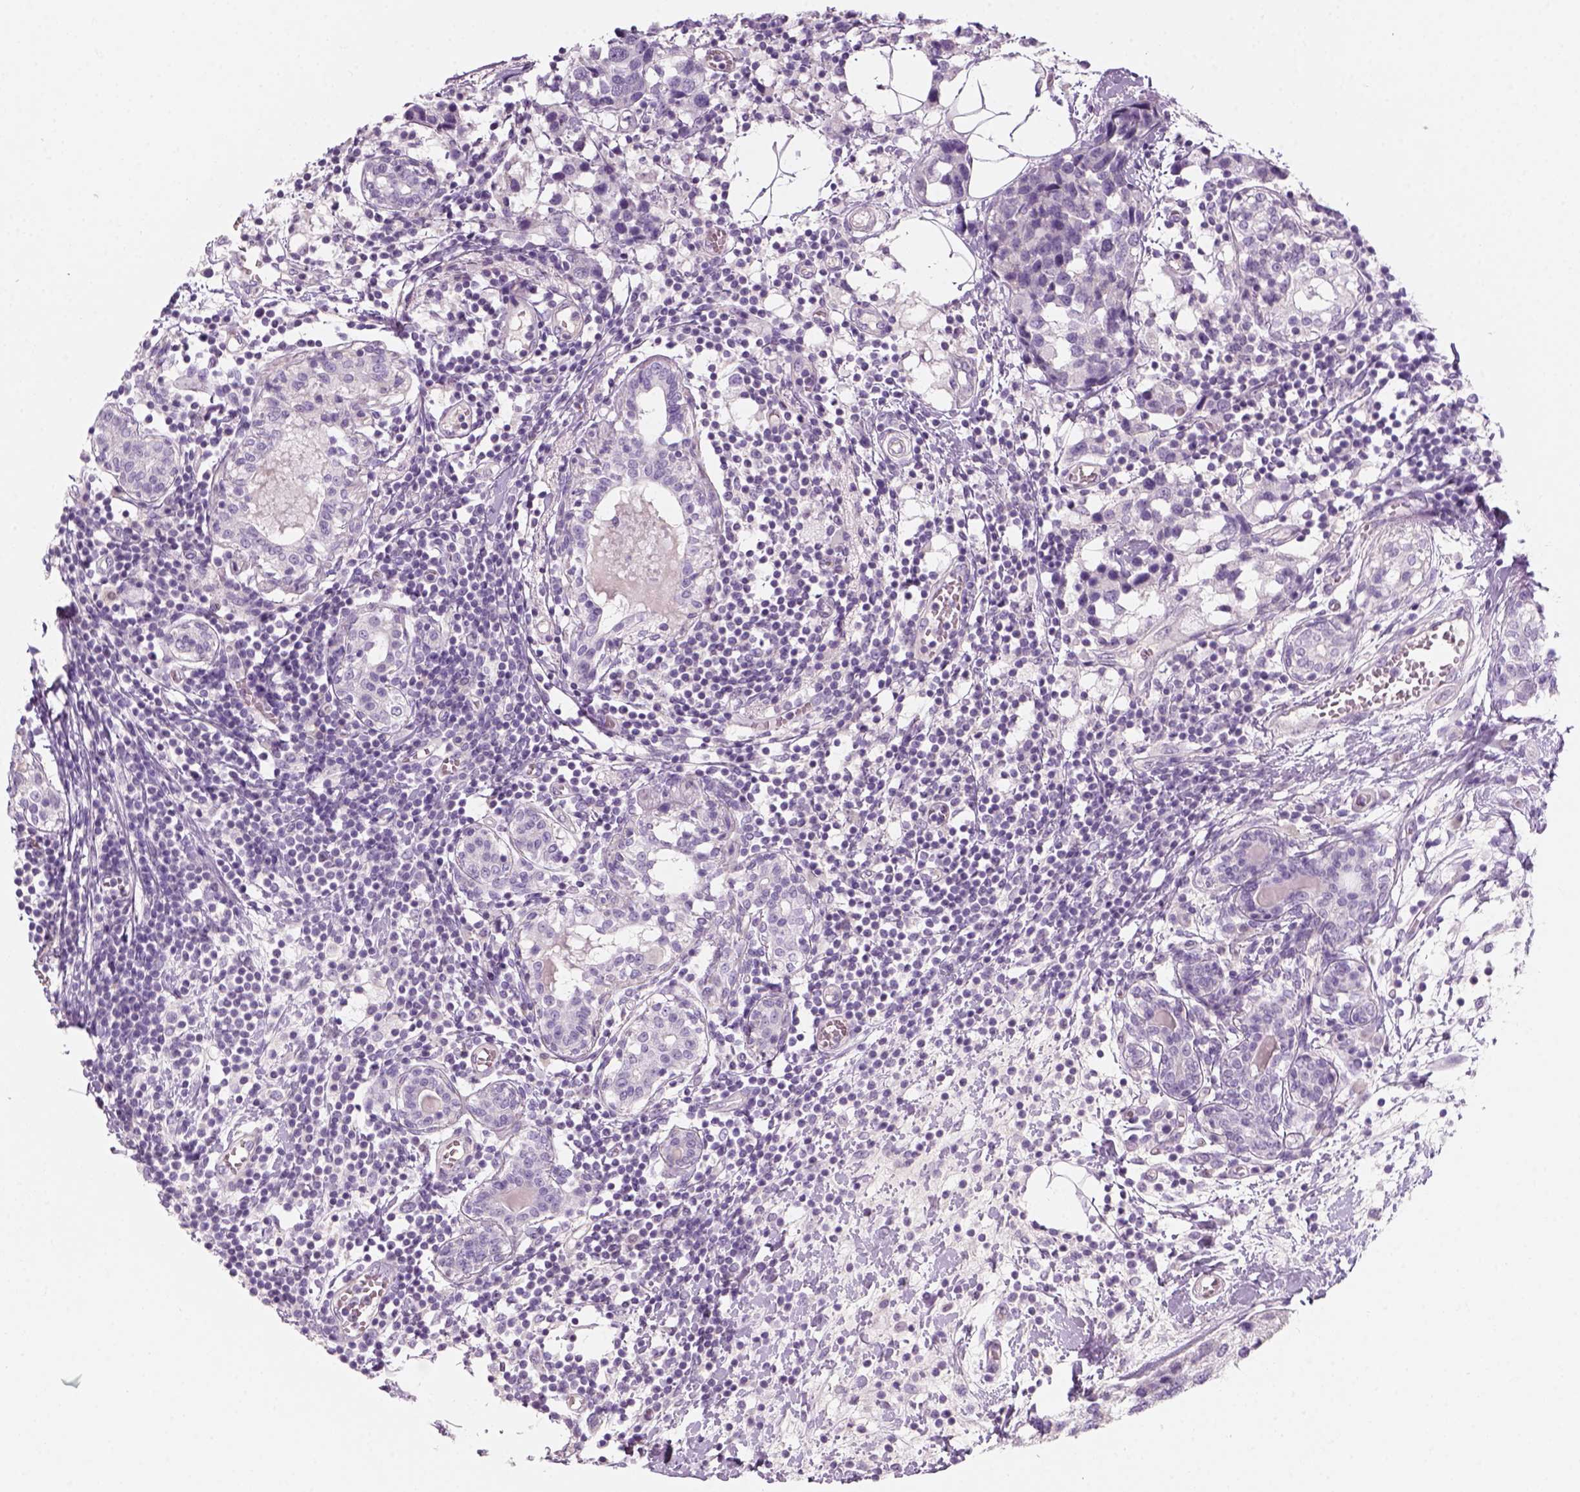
{"staining": {"intensity": "negative", "quantity": "none", "location": "none"}, "tissue": "breast cancer", "cell_type": "Tumor cells", "image_type": "cancer", "snomed": [{"axis": "morphology", "description": "Lobular carcinoma"}, {"axis": "topography", "description": "Breast"}], "caption": "This image is of breast cancer (lobular carcinoma) stained with immunohistochemistry to label a protein in brown with the nuclei are counter-stained blue. There is no staining in tumor cells.", "gene": "KRT25", "patient": {"sex": "female", "age": 59}}